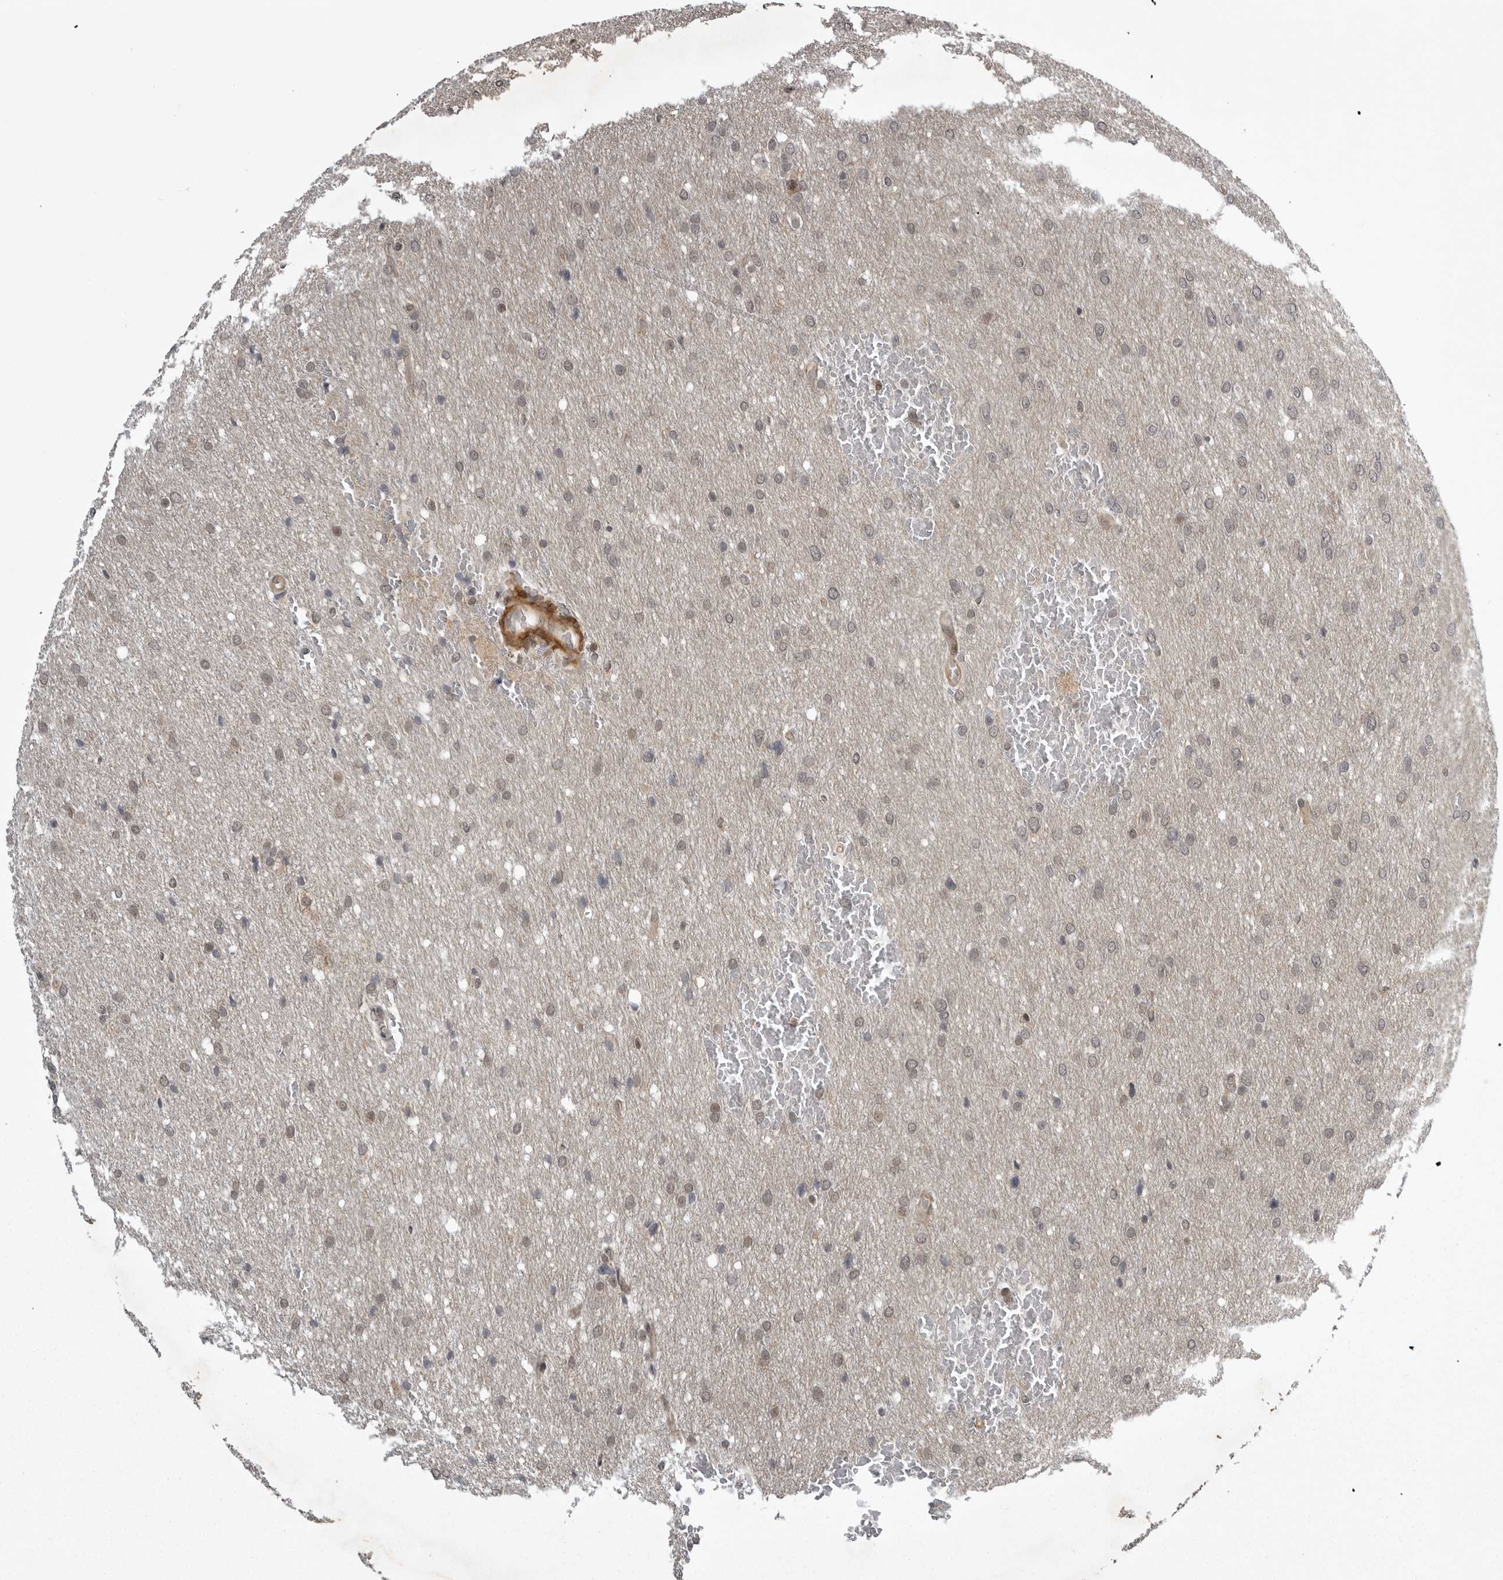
{"staining": {"intensity": "weak", "quantity": ">75%", "location": "nuclear"}, "tissue": "glioma", "cell_type": "Tumor cells", "image_type": "cancer", "snomed": [{"axis": "morphology", "description": "Glioma, malignant, Low grade"}, {"axis": "topography", "description": "Brain"}], "caption": "This micrograph shows malignant low-grade glioma stained with immunohistochemistry to label a protein in brown. The nuclear of tumor cells show weak positivity for the protein. Nuclei are counter-stained blue.", "gene": "SNX16", "patient": {"sex": "female", "age": 37}}